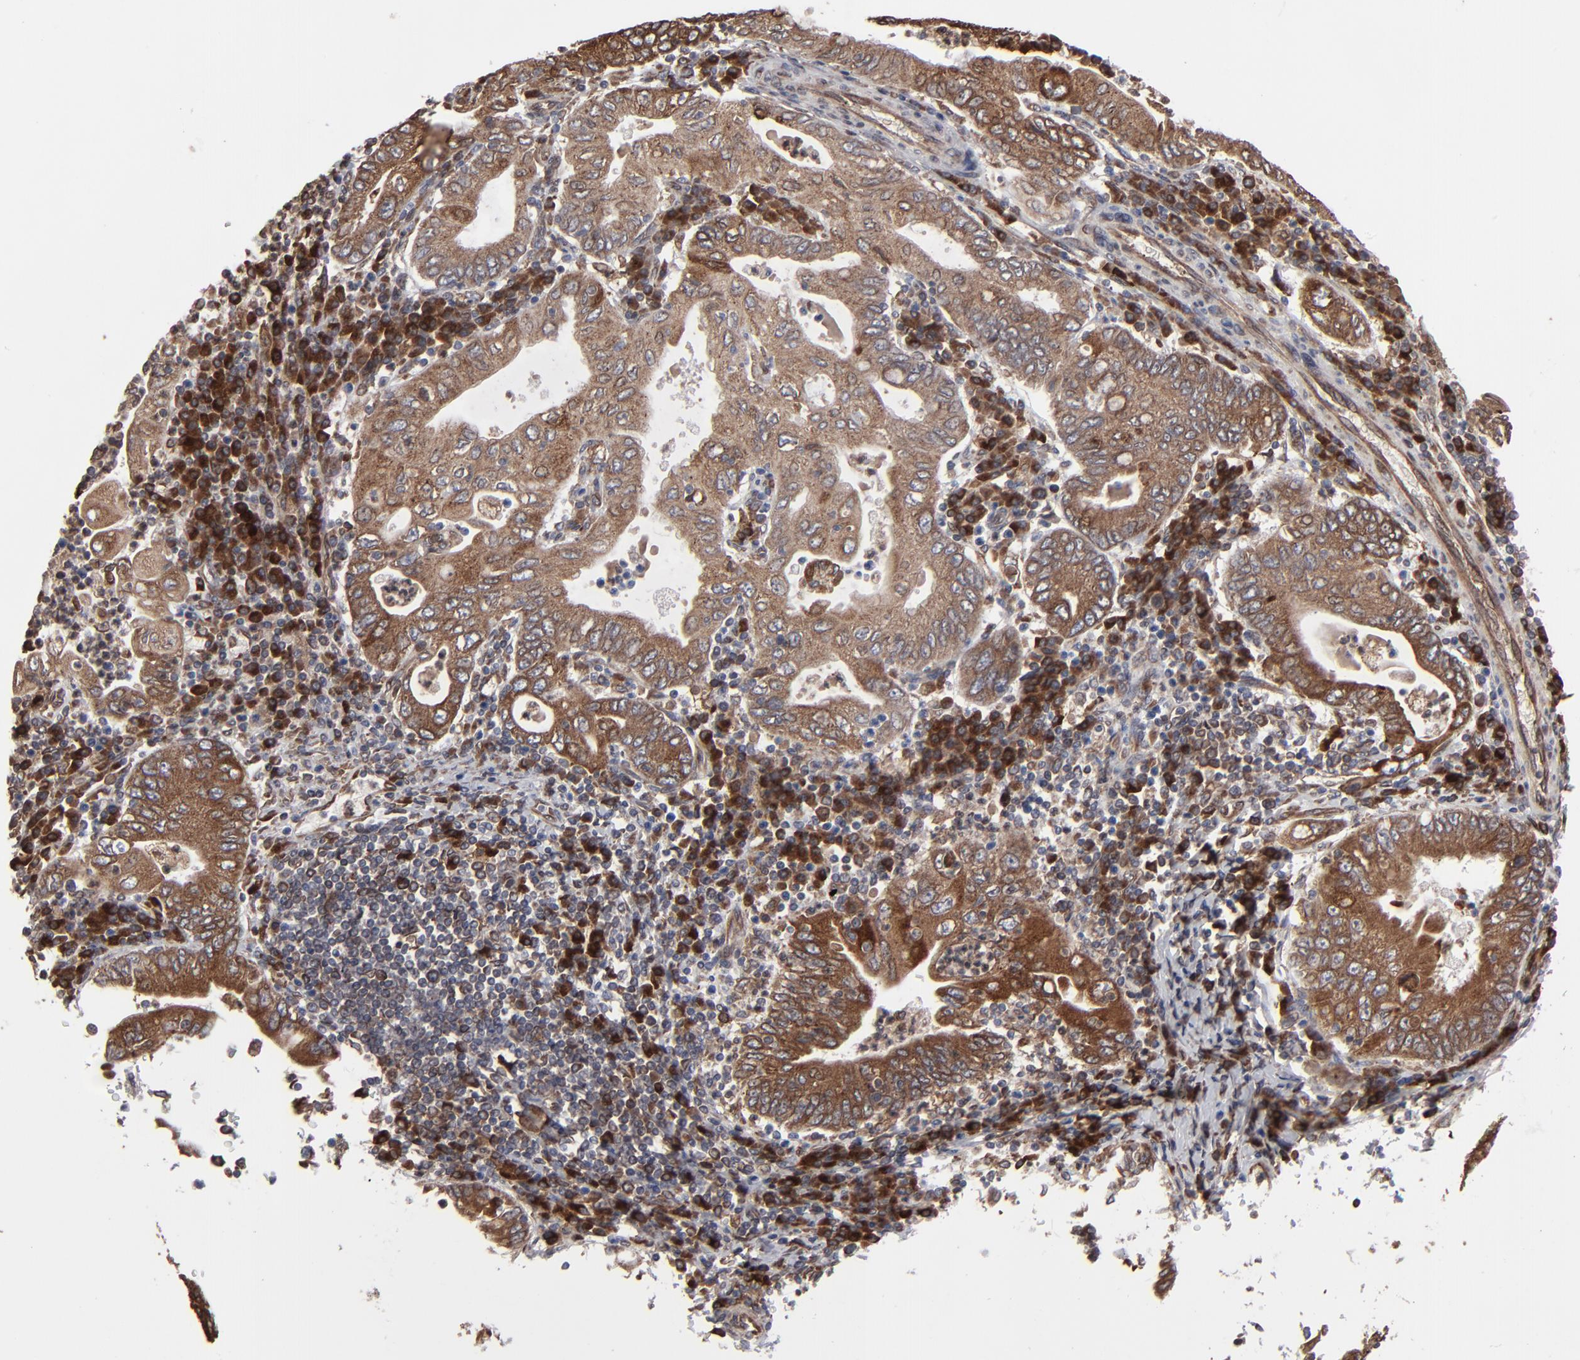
{"staining": {"intensity": "moderate", "quantity": ">75%", "location": "cytoplasmic/membranous"}, "tissue": "stomach cancer", "cell_type": "Tumor cells", "image_type": "cancer", "snomed": [{"axis": "morphology", "description": "Normal tissue, NOS"}, {"axis": "morphology", "description": "Adenocarcinoma, NOS"}, {"axis": "topography", "description": "Esophagus"}, {"axis": "topography", "description": "Stomach, upper"}, {"axis": "topography", "description": "Peripheral nerve tissue"}], "caption": "High-magnification brightfield microscopy of stomach cancer (adenocarcinoma) stained with DAB (brown) and counterstained with hematoxylin (blue). tumor cells exhibit moderate cytoplasmic/membranous staining is seen in about>75% of cells.", "gene": "CNIH1", "patient": {"sex": "male", "age": 62}}